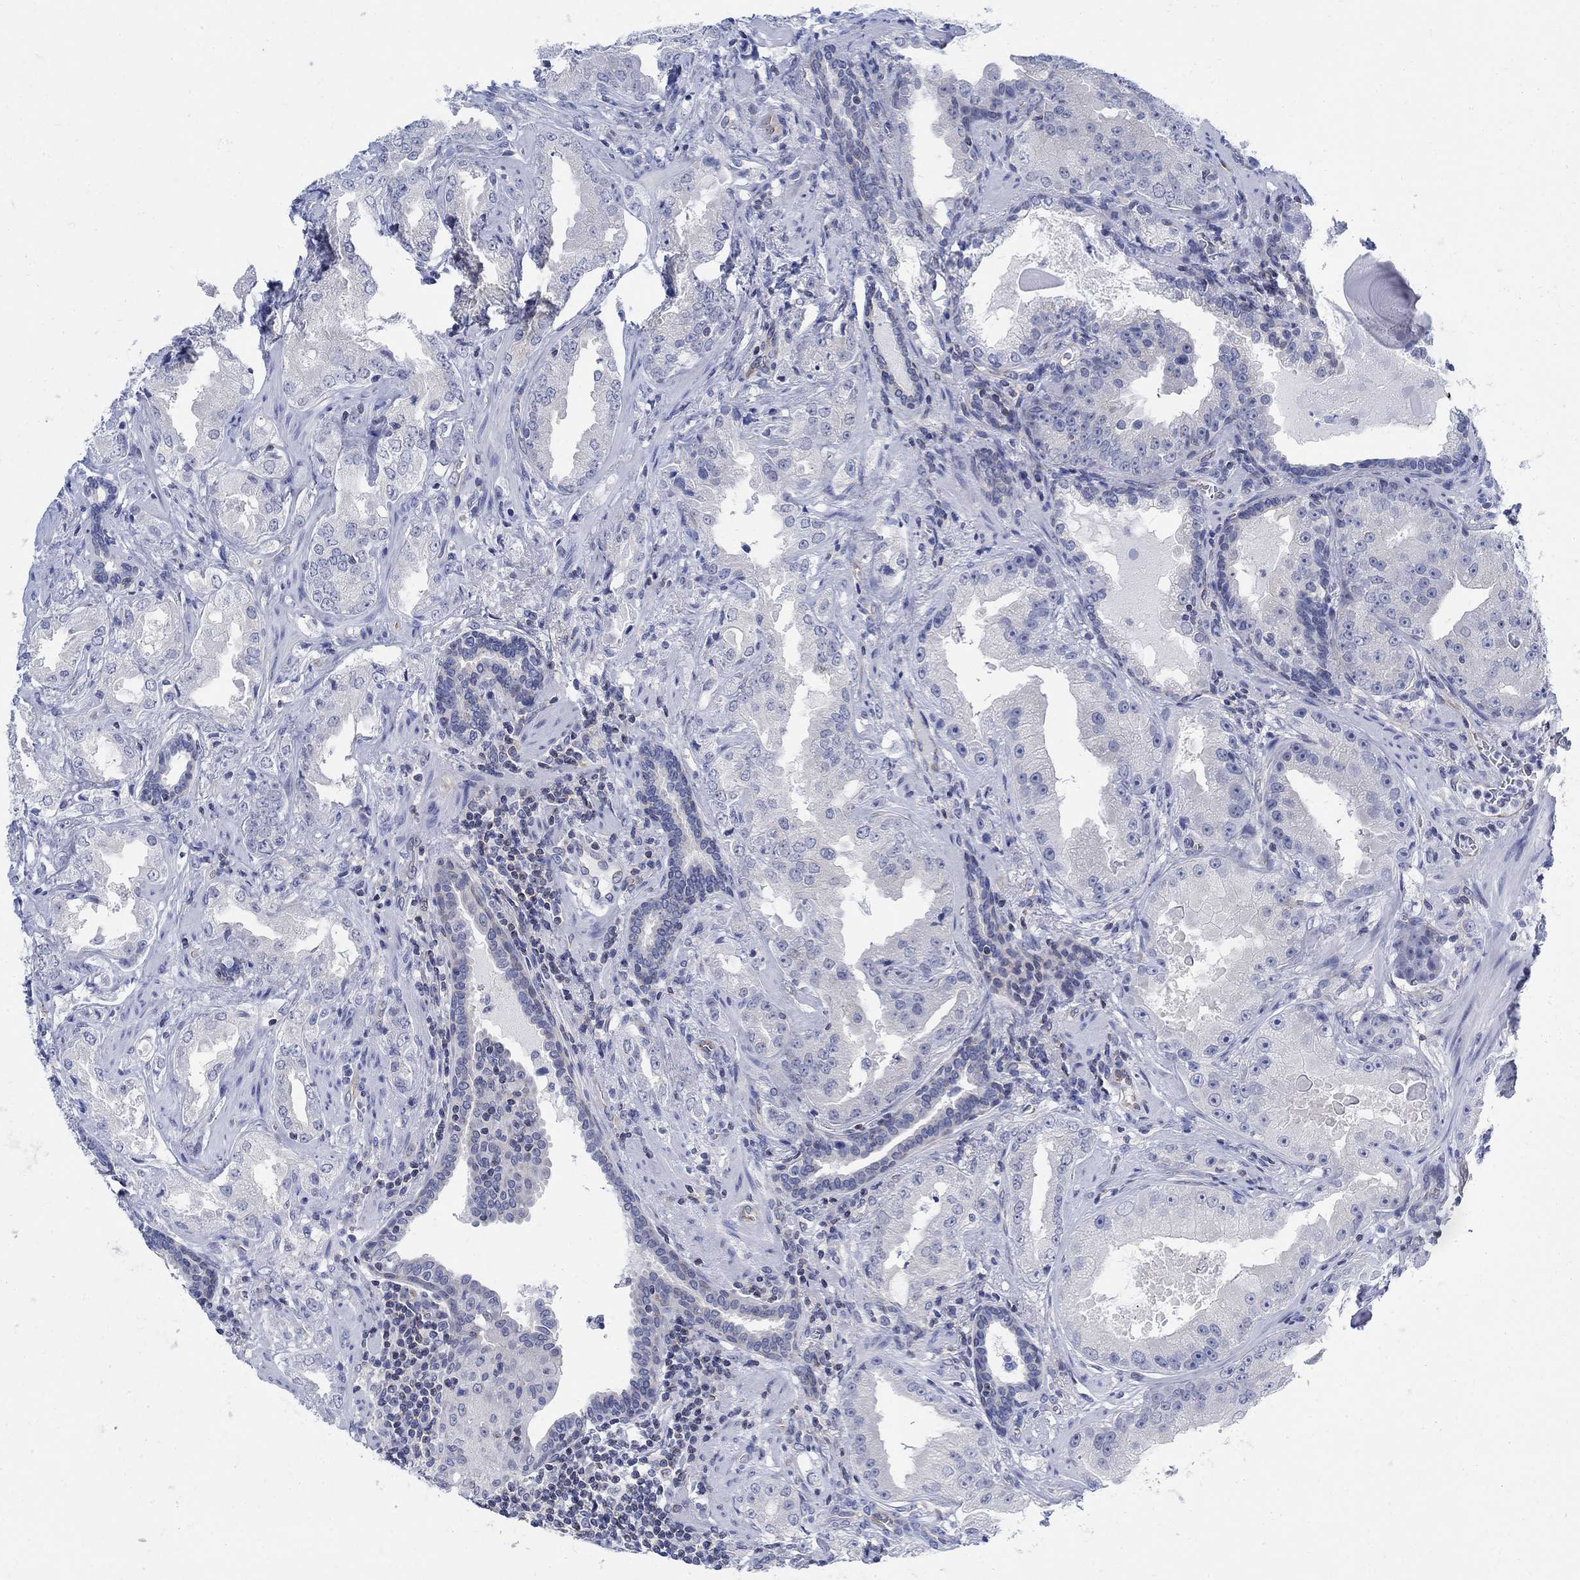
{"staining": {"intensity": "negative", "quantity": "none", "location": "none"}, "tissue": "prostate cancer", "cell_type": "Tumor cells", "image_type": "cancer", "snomed": [{"axis": "morphology", "description": "Adenocarcinoma, Low grade"}, {"axis": "topography", "description": "Prostate"}], "caption": "High power microscopy histopathology image of an immunohistochemistry (IHC) photomicrograph of low-grade adenocarcinoma (prostate), revealing no significant positivity in tumor cells.", "gene": "PHF21B", "patient": {"sex": "male", "age": 62}}